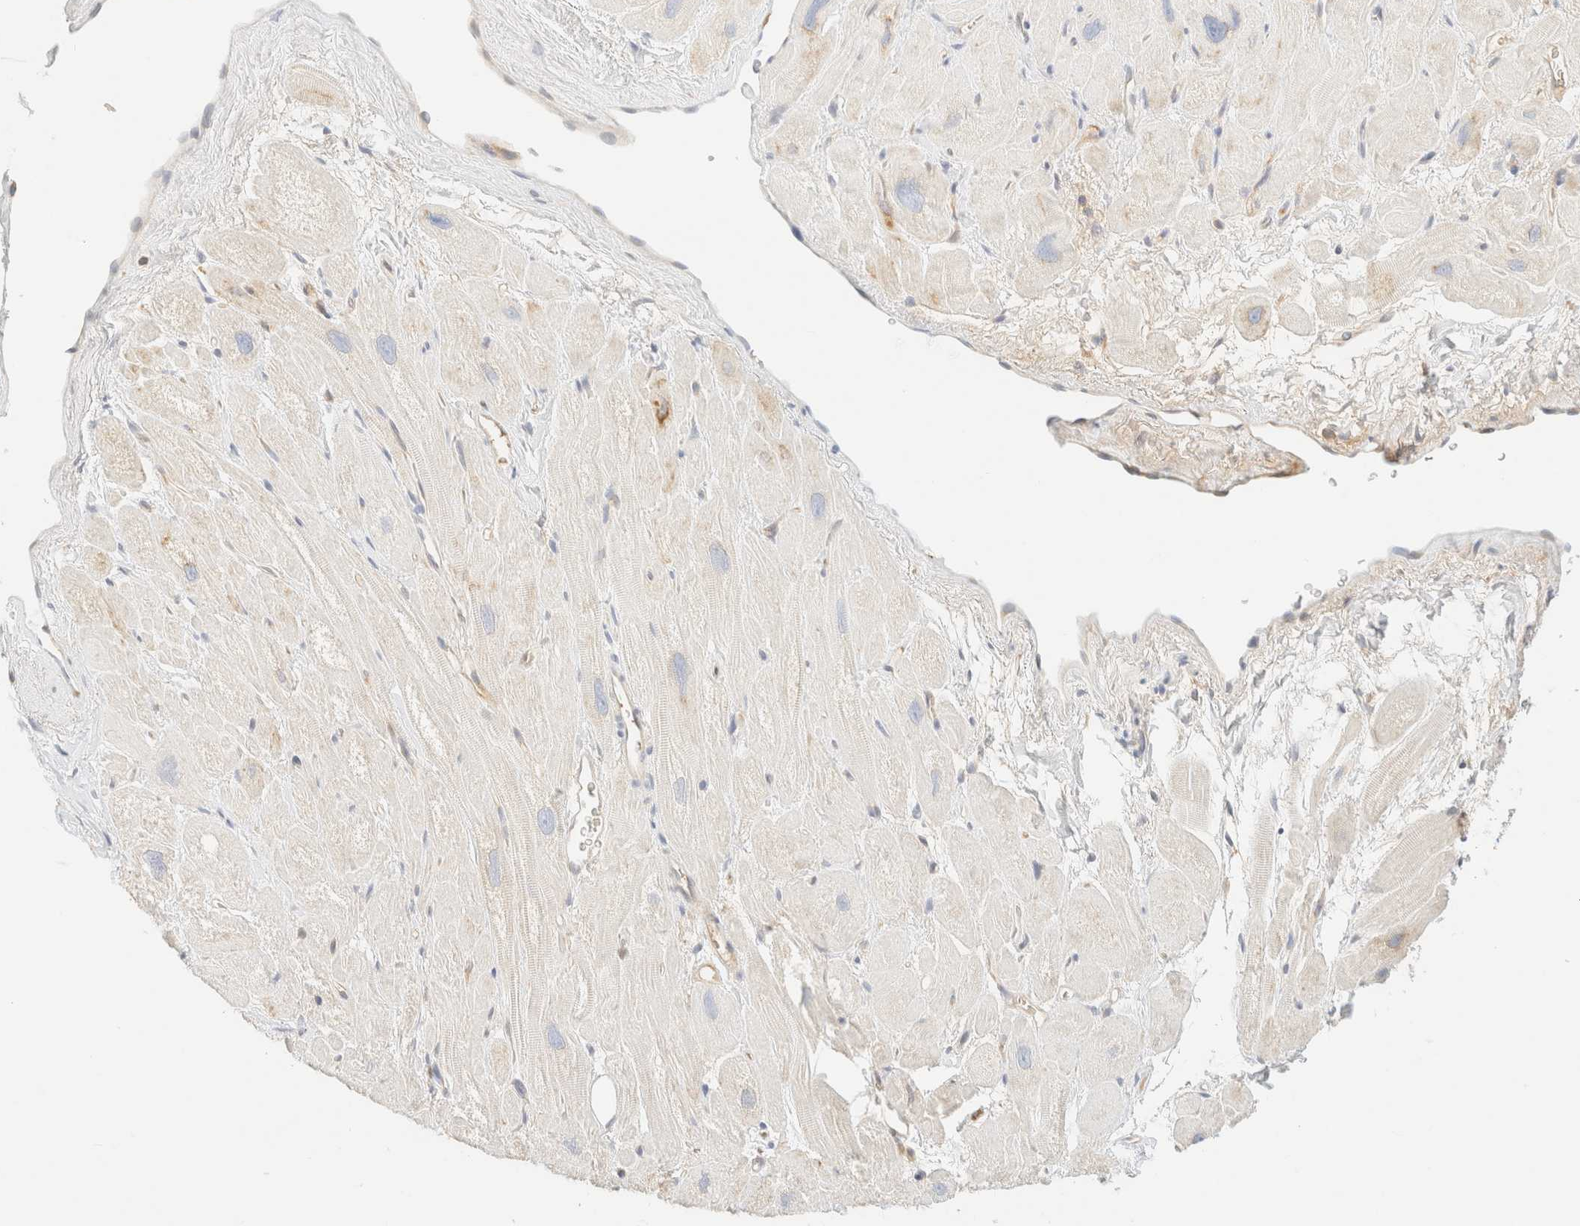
{"staining": {"intensity": "negative", "quantity": "none", "location": "none"}, "tissue": "heart muscle", "cell_type": "Cardiomyocytes", "image_type": "normal", "snomed": [{"axis": "morphology", "description": "Normal tissue, NOS"}, {"axis": "topography", "description": "Heart"}], "caption": "High magnification brightfield microscopy of benign heart muscle stained with DAB (3,3'-diaminobenzidine) (brown) and counterstained with hematoxylin (blue): cardiomyocytes show no significant staining.", "gene": "FHOD1", "patient": {"sex": "male", "age": 49}}